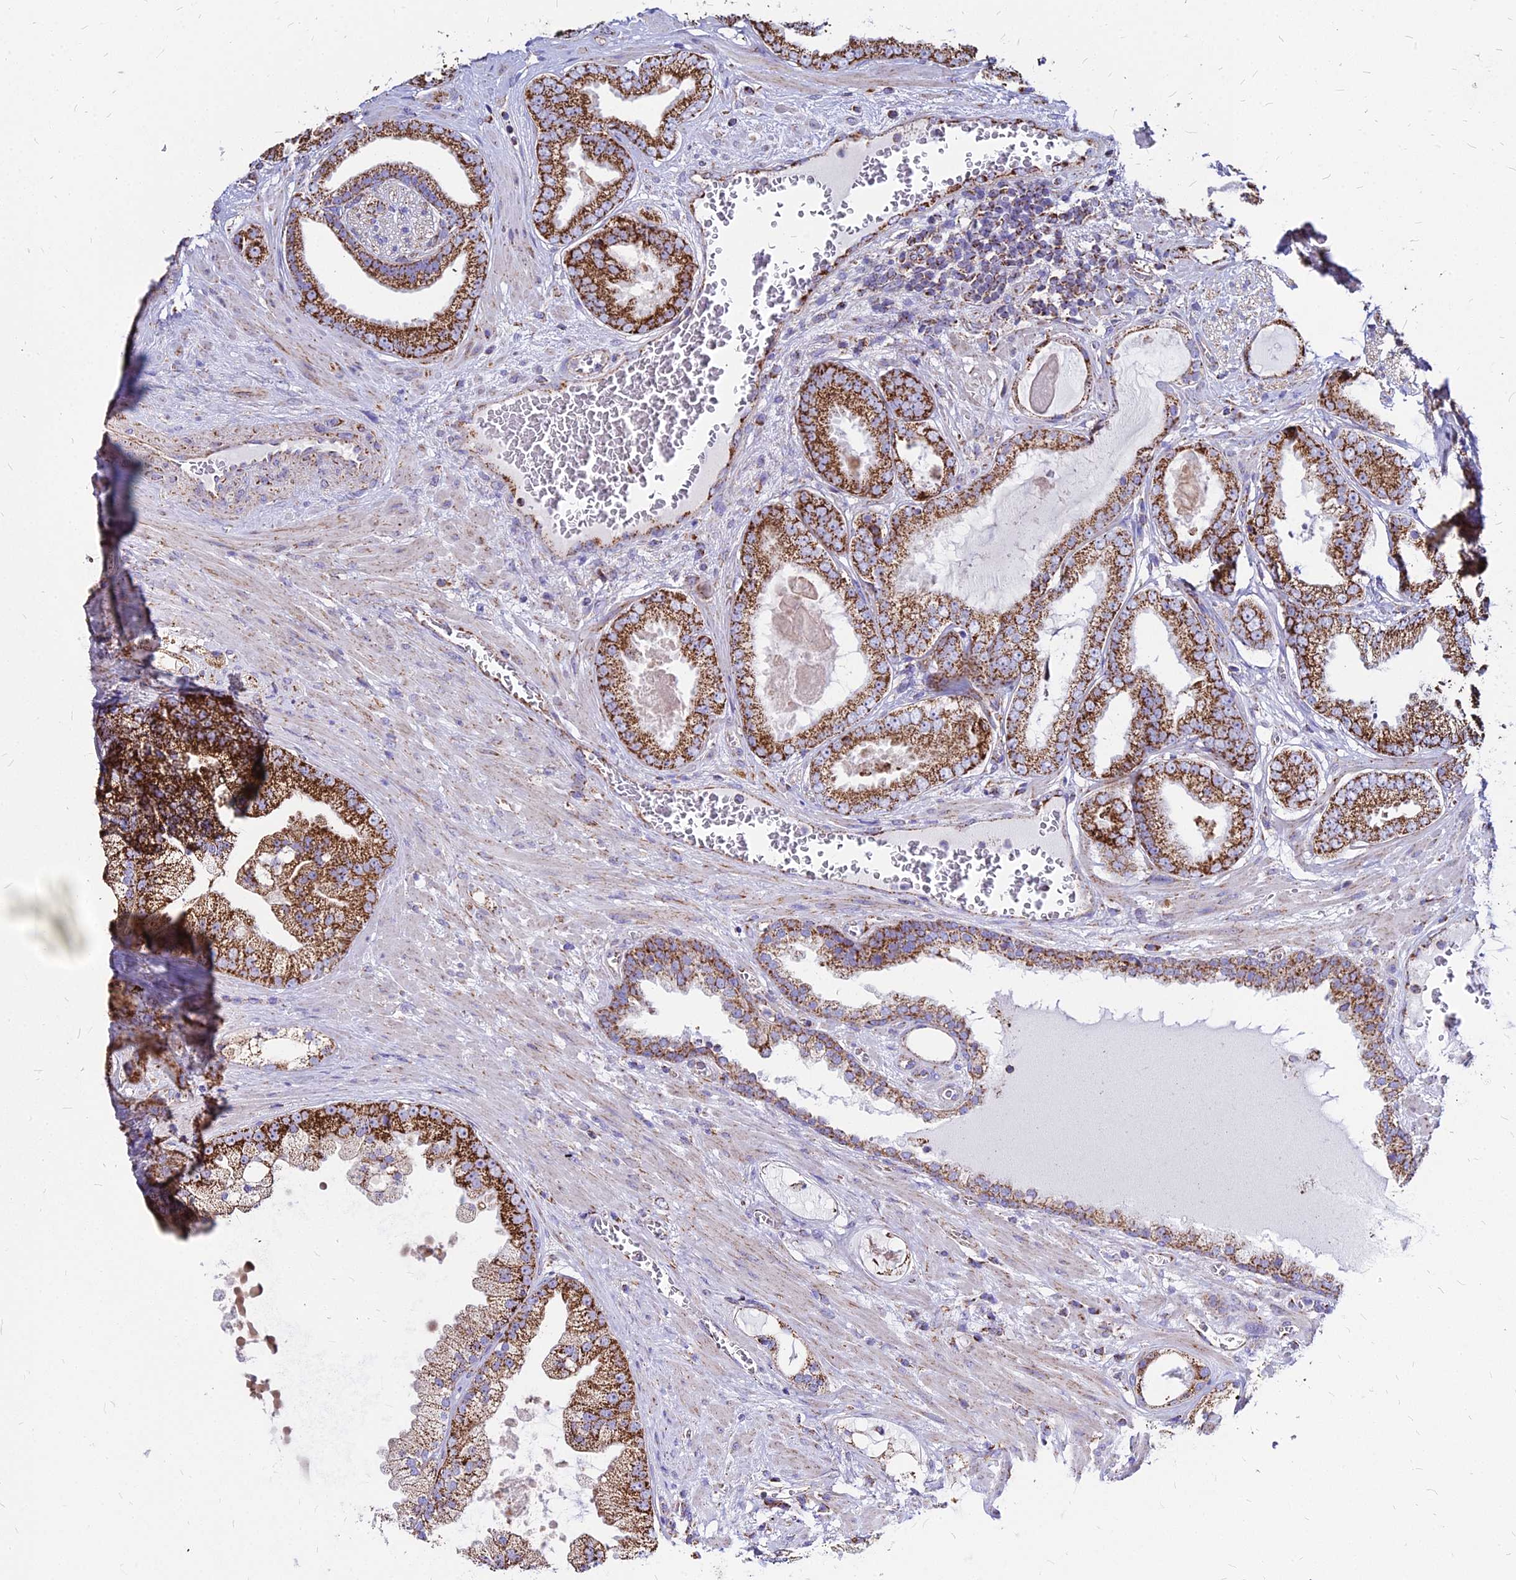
{"staining": {"intensity": "strong", "quantity": ">75%", "location": "cytoplasmic/membranous"}, "tissue": "prostate cancer", "cell_type": "Tumor cells", "image_type": "cancer", "snomed": [{"axis": "morphology", "description": "Adenocarcinoma, Low grade"}, {"axis": "topography", "description": "Prostate"}], "caption": "This photomicrograph shows immunohistochemistry (IHC) staining of human prostate cancer (adenocarcinoma (low-grade)), with high strong cytoplasmic/membranous expression in about >75% of tumor cells.", "gene": "DLD", "patient": {"sex": "male", "age": 57}}